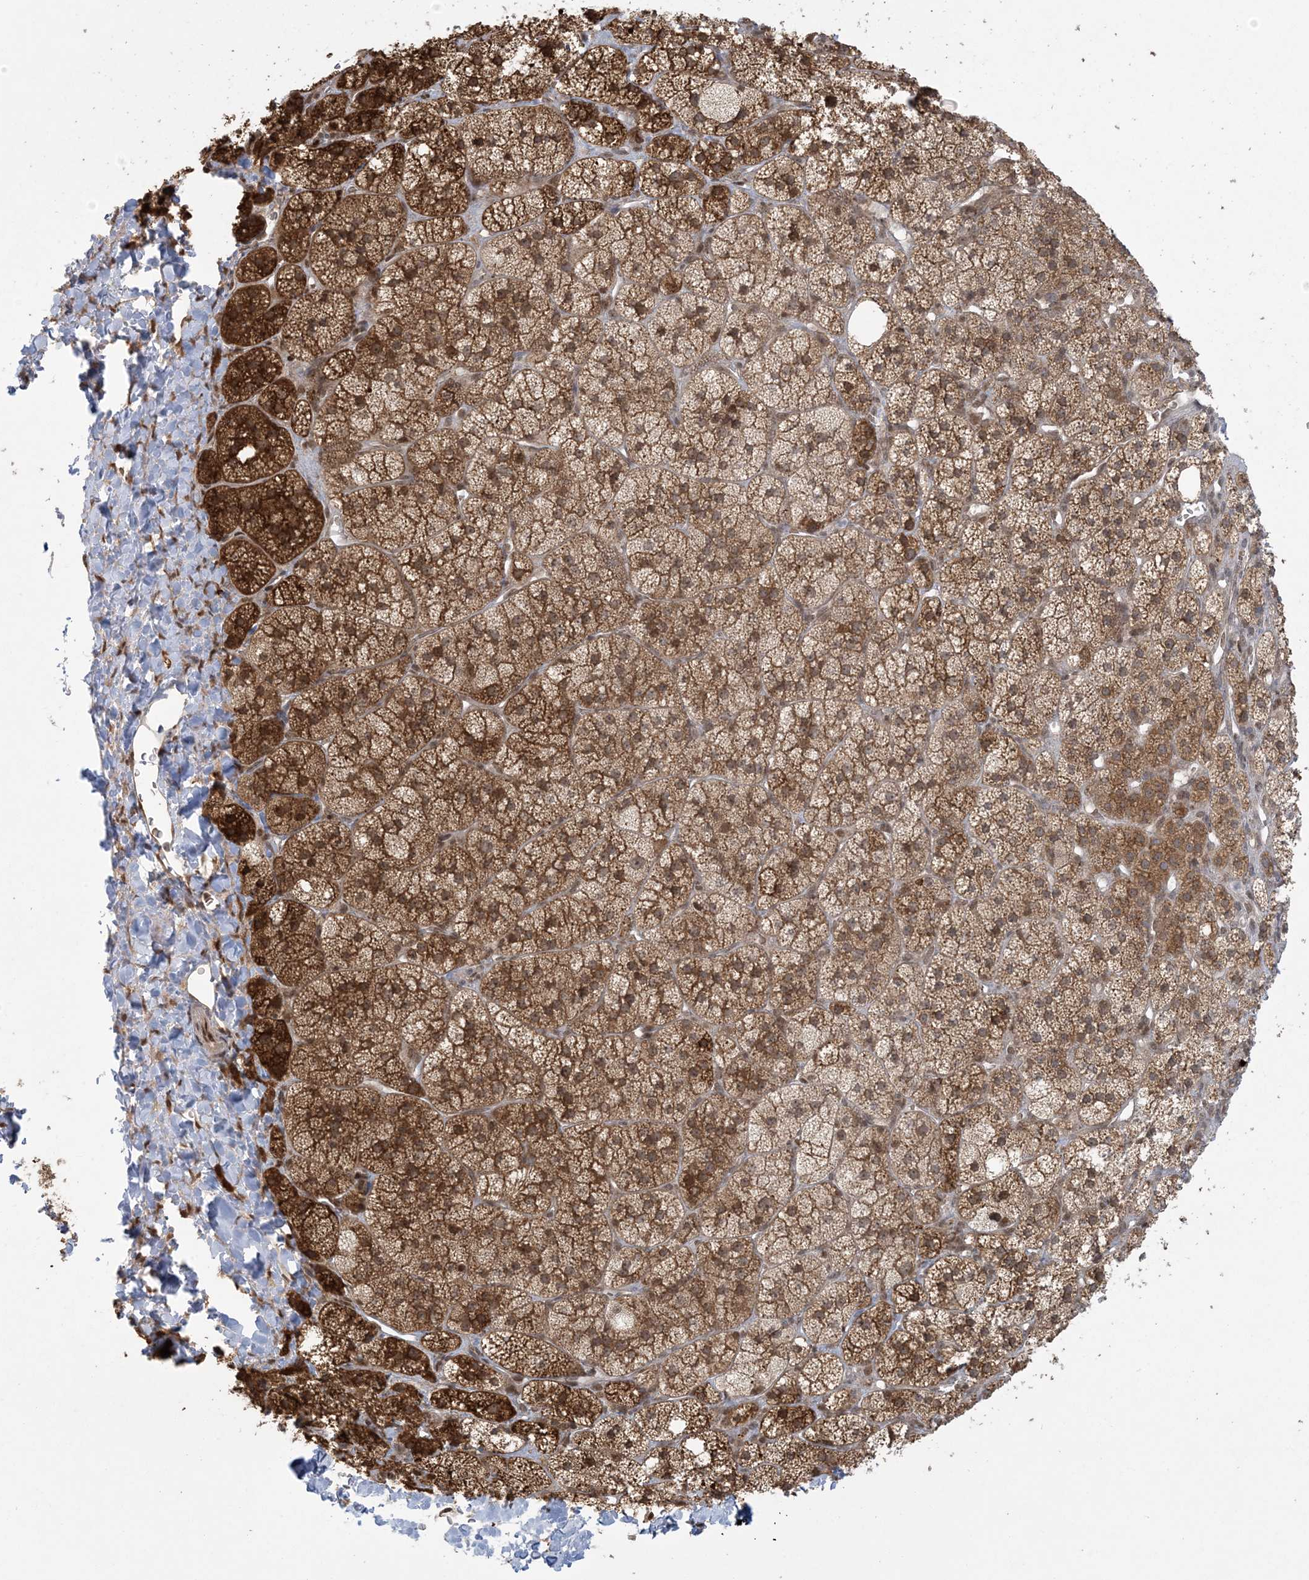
{"staining": {"intensity": "strong", "quantity": "25%-75%", "location": "cytoplasmic/membranous"}, "tissue": "adrenal gland", "cell_type": "Glandular cells", "image_type": "normal", "snomed": [{"axis": "morphology", "description": "Normal tissue, NOS"}, {"axis": "topography", "description": "Adrenal gland"}], "caption": "A brown stain shows strong cytoplasmic/membranous staining of a protein in glandular cells of unremarkable human adrenal gland.", "gene": "ABCF3", "patient": {"sex": "male", "age": 61}}